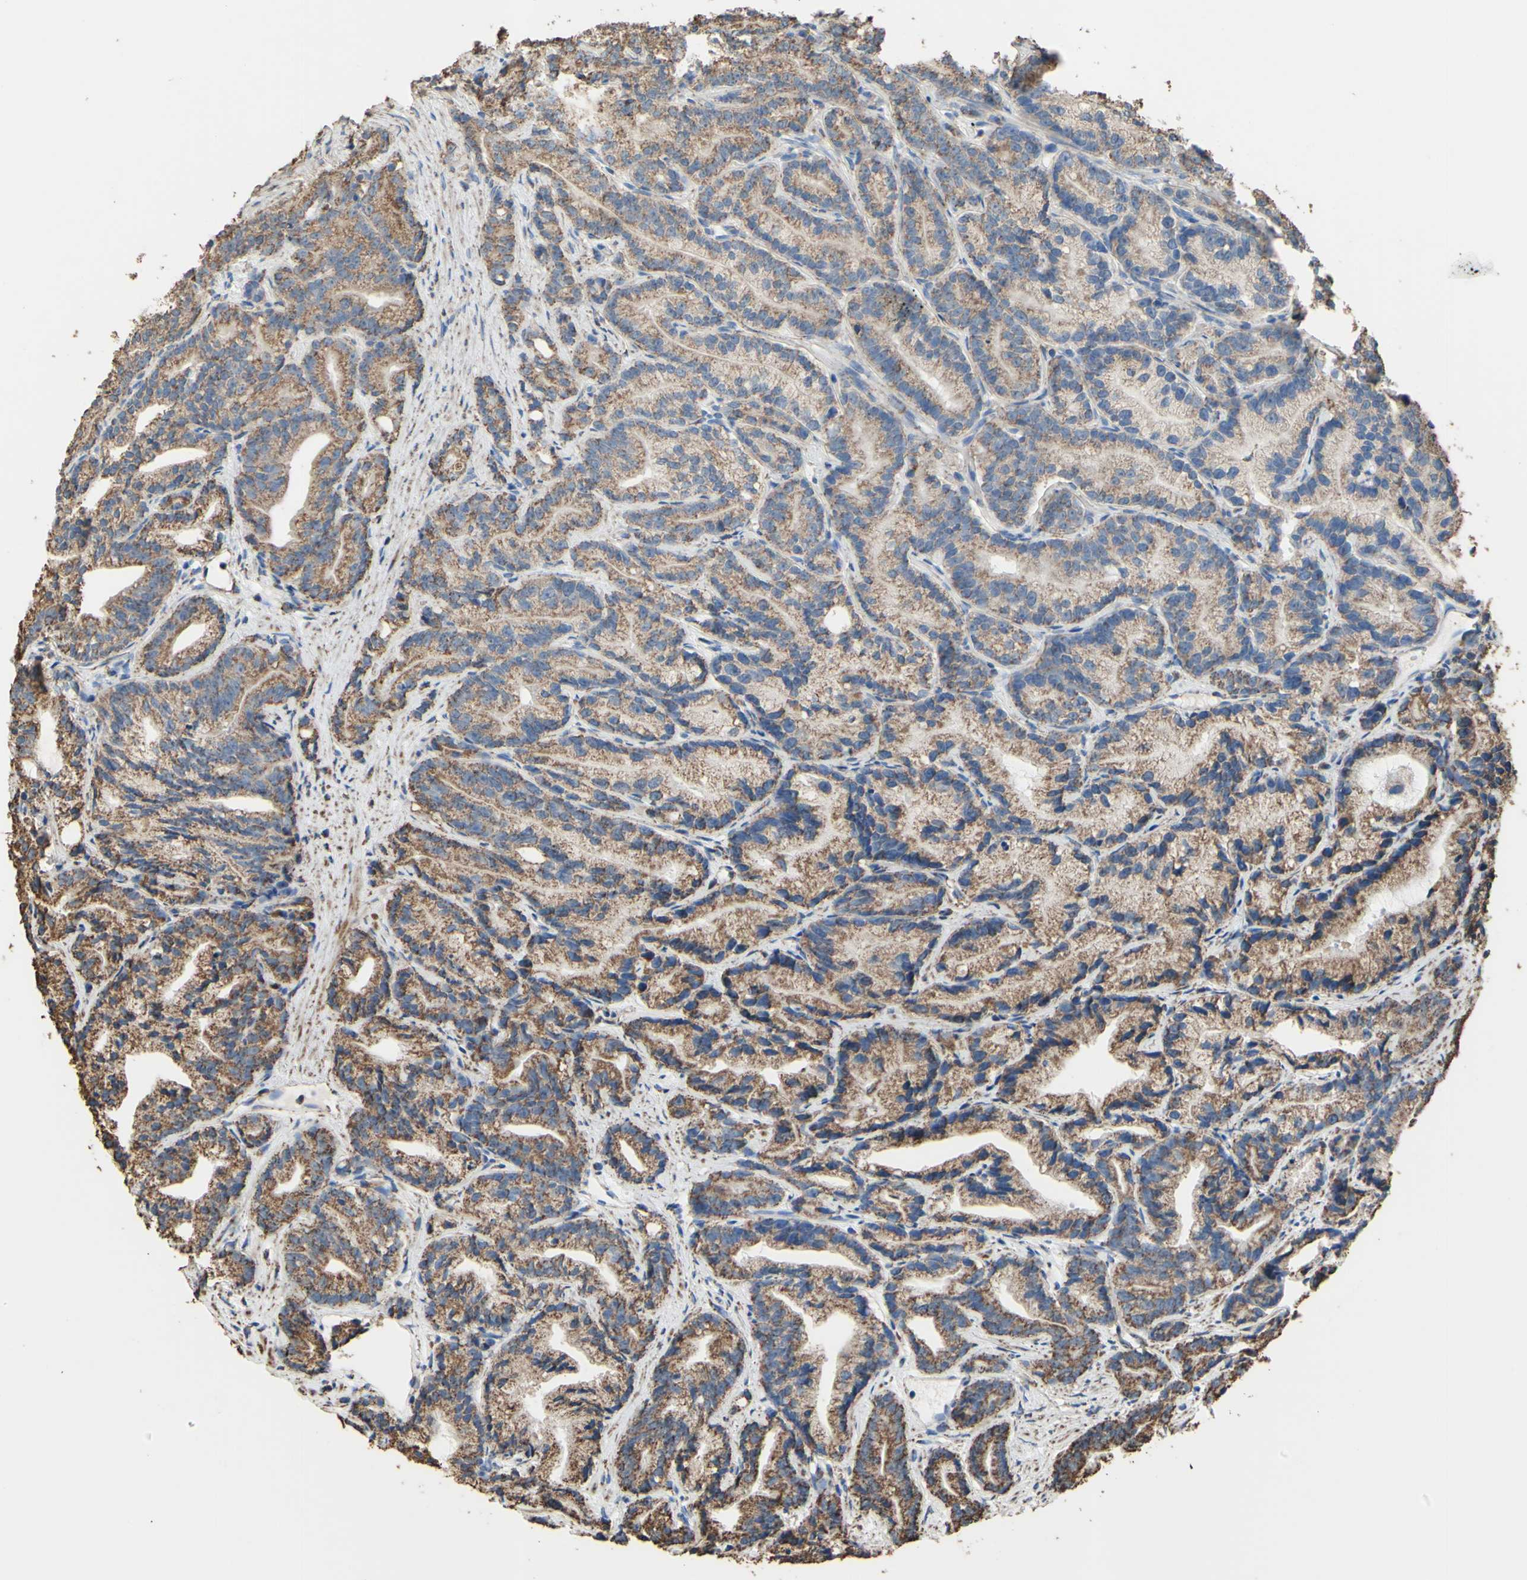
{"staining": {"intensity": "moderate", "quantity": ">75%", "location": "cytoplasmic/membranous"}, "tissue": "prostate cancer", "cell_type": "Tumor cells", "image_type": "cancer", "snomed": [{"axis": "morphology", "description": "Adenocarcinoma, Low grade"}, {"axis": "topography", "description": "Prostate"}], "caption": "Protein staining exhibits moderate cytoplasmic/membranous staining in approximately >75% of tumor cells in prostate cancer (adenocarcinoma (low-grade)). (brown staining indicates protein expression, while blue staining denotes nuclei).", "gene": "CMKLR2", "patient": {"sex": "male", "age": 89}}